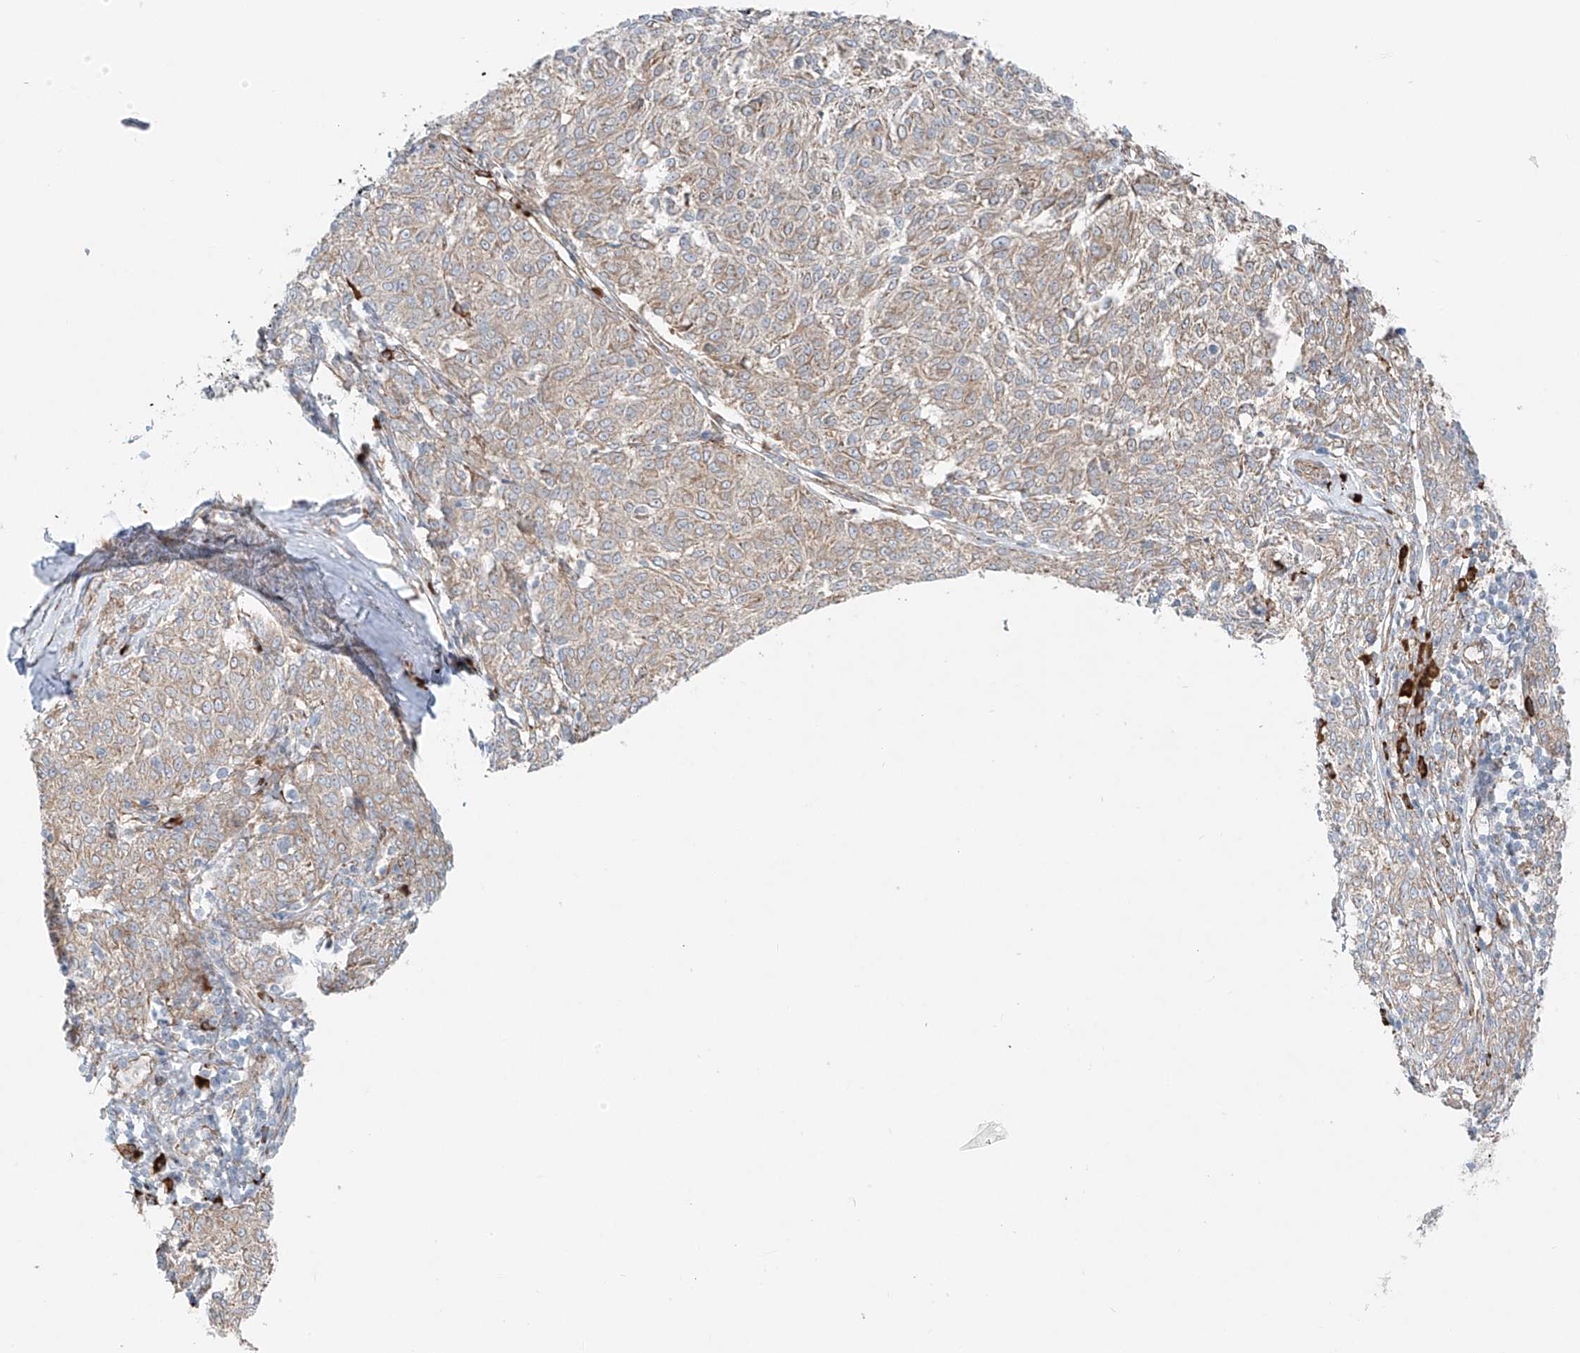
{"staining": {"intensity": "weak", "quantity": "25%-75%", "location": "cytoplasmic/membranous"}, "tissue": "melanoma", "cell_type": "Tumor cells", "image_type": "cancer", "snomed": [{"axis": "morphology", "description": "Malignant melanoma, NOS"}, {"axis": "topography", "description": "Skin"}], "caption": "Immunohistochemical staining of human melanoma reveals low levels of weak cytoplasmic/membranous positivity in about 25%-75% of tumor cells.", "gene": "EIPR1", "patient": {"sex": "female", "age": 72}}